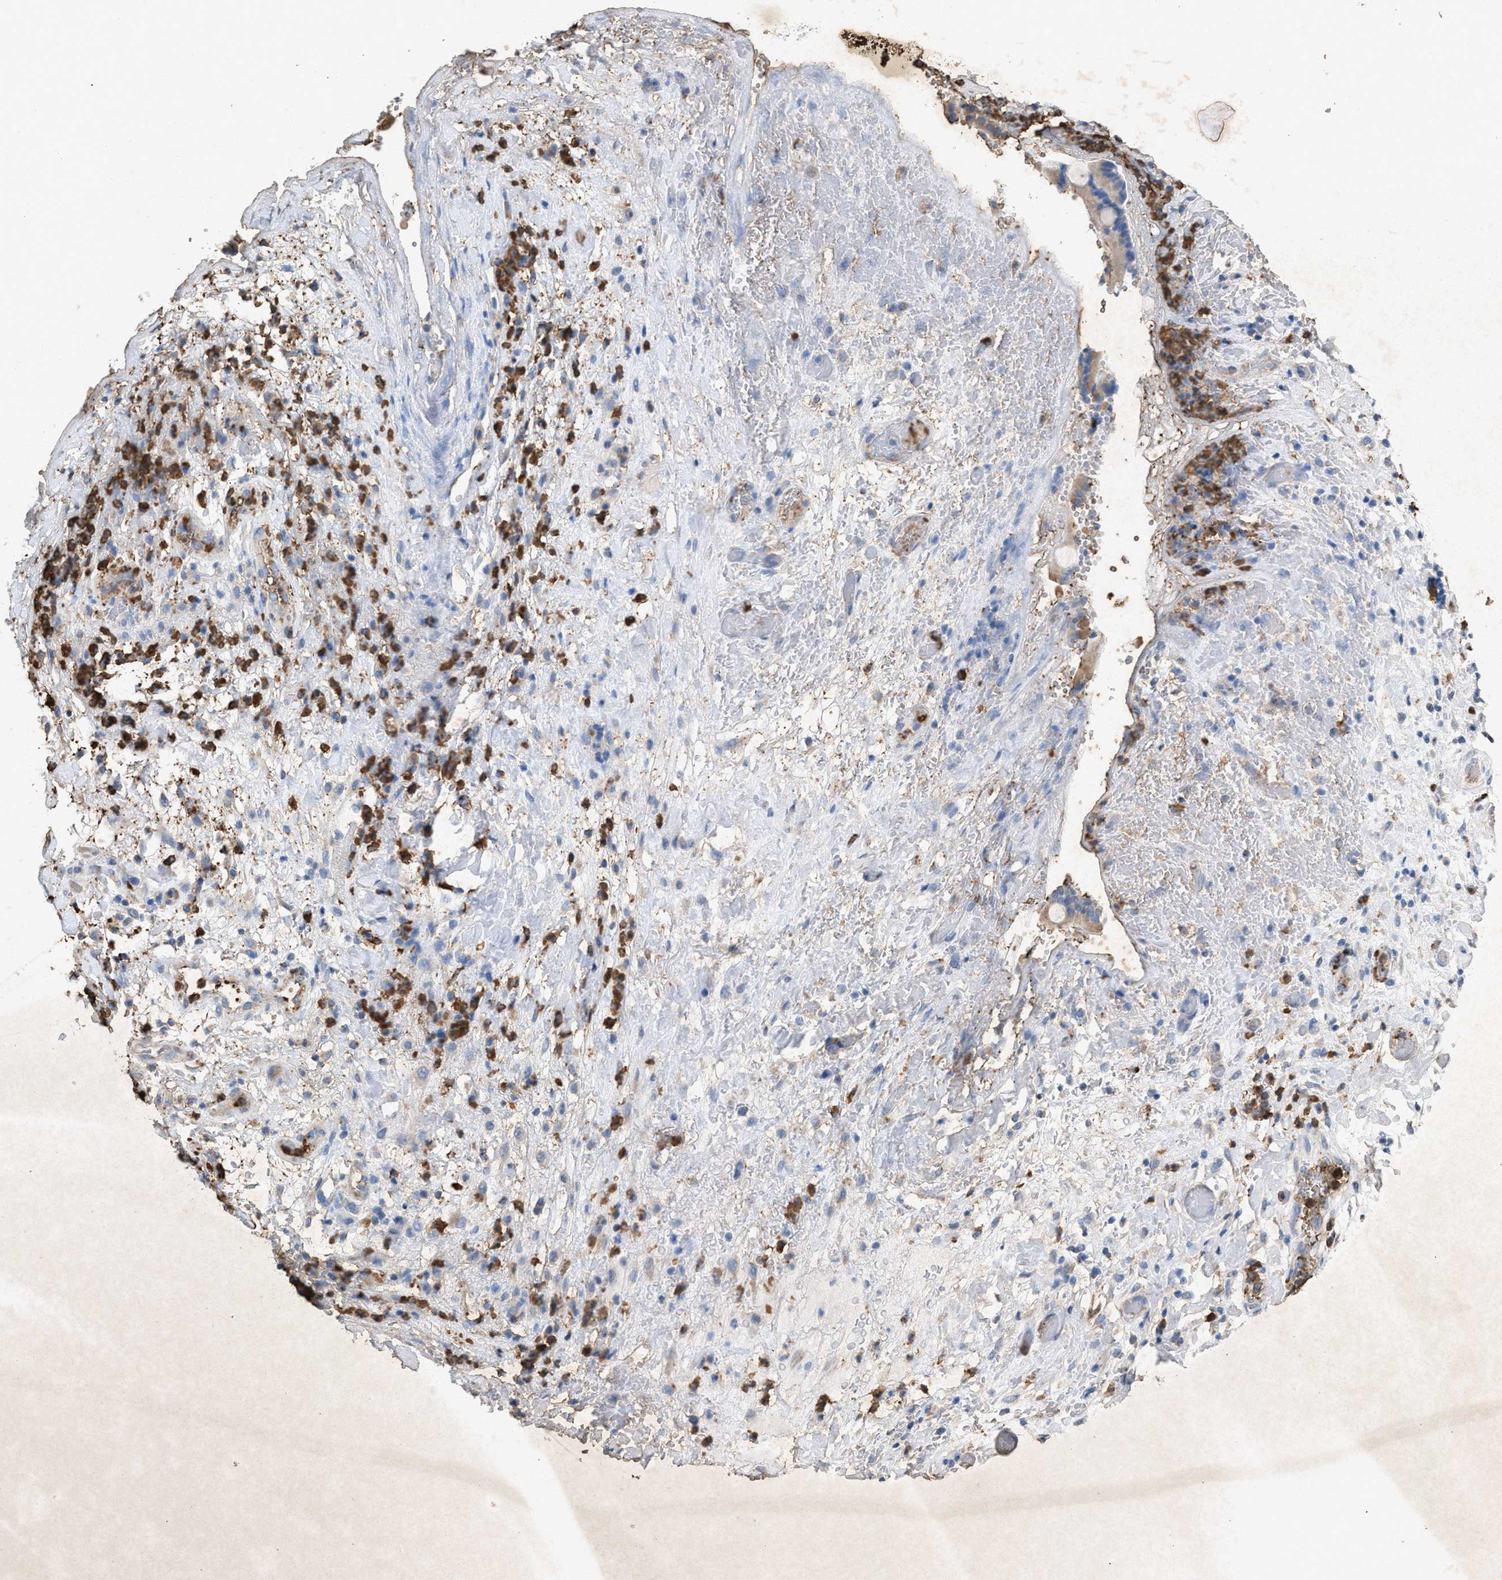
{"staining": {"intensity": "negative", "quantity": "none", "location": "none"}, "tissue": "pancreatic cancer", "cell_type": "Tumor cells", "image_type": "cancer", "snomed": [{"axis": "morphology", "description": "Adenocarcinoma, NOS"}, {"axis": "topography", "description": "Pancreas"}], "caption": "This is an immunohistochemistry photomicrograph of human pancreatic adenocarcinoma. There is no staining in tumor cells.", "gene": "LTB4R2", "patient": {"sex": "female", "age": 71}}